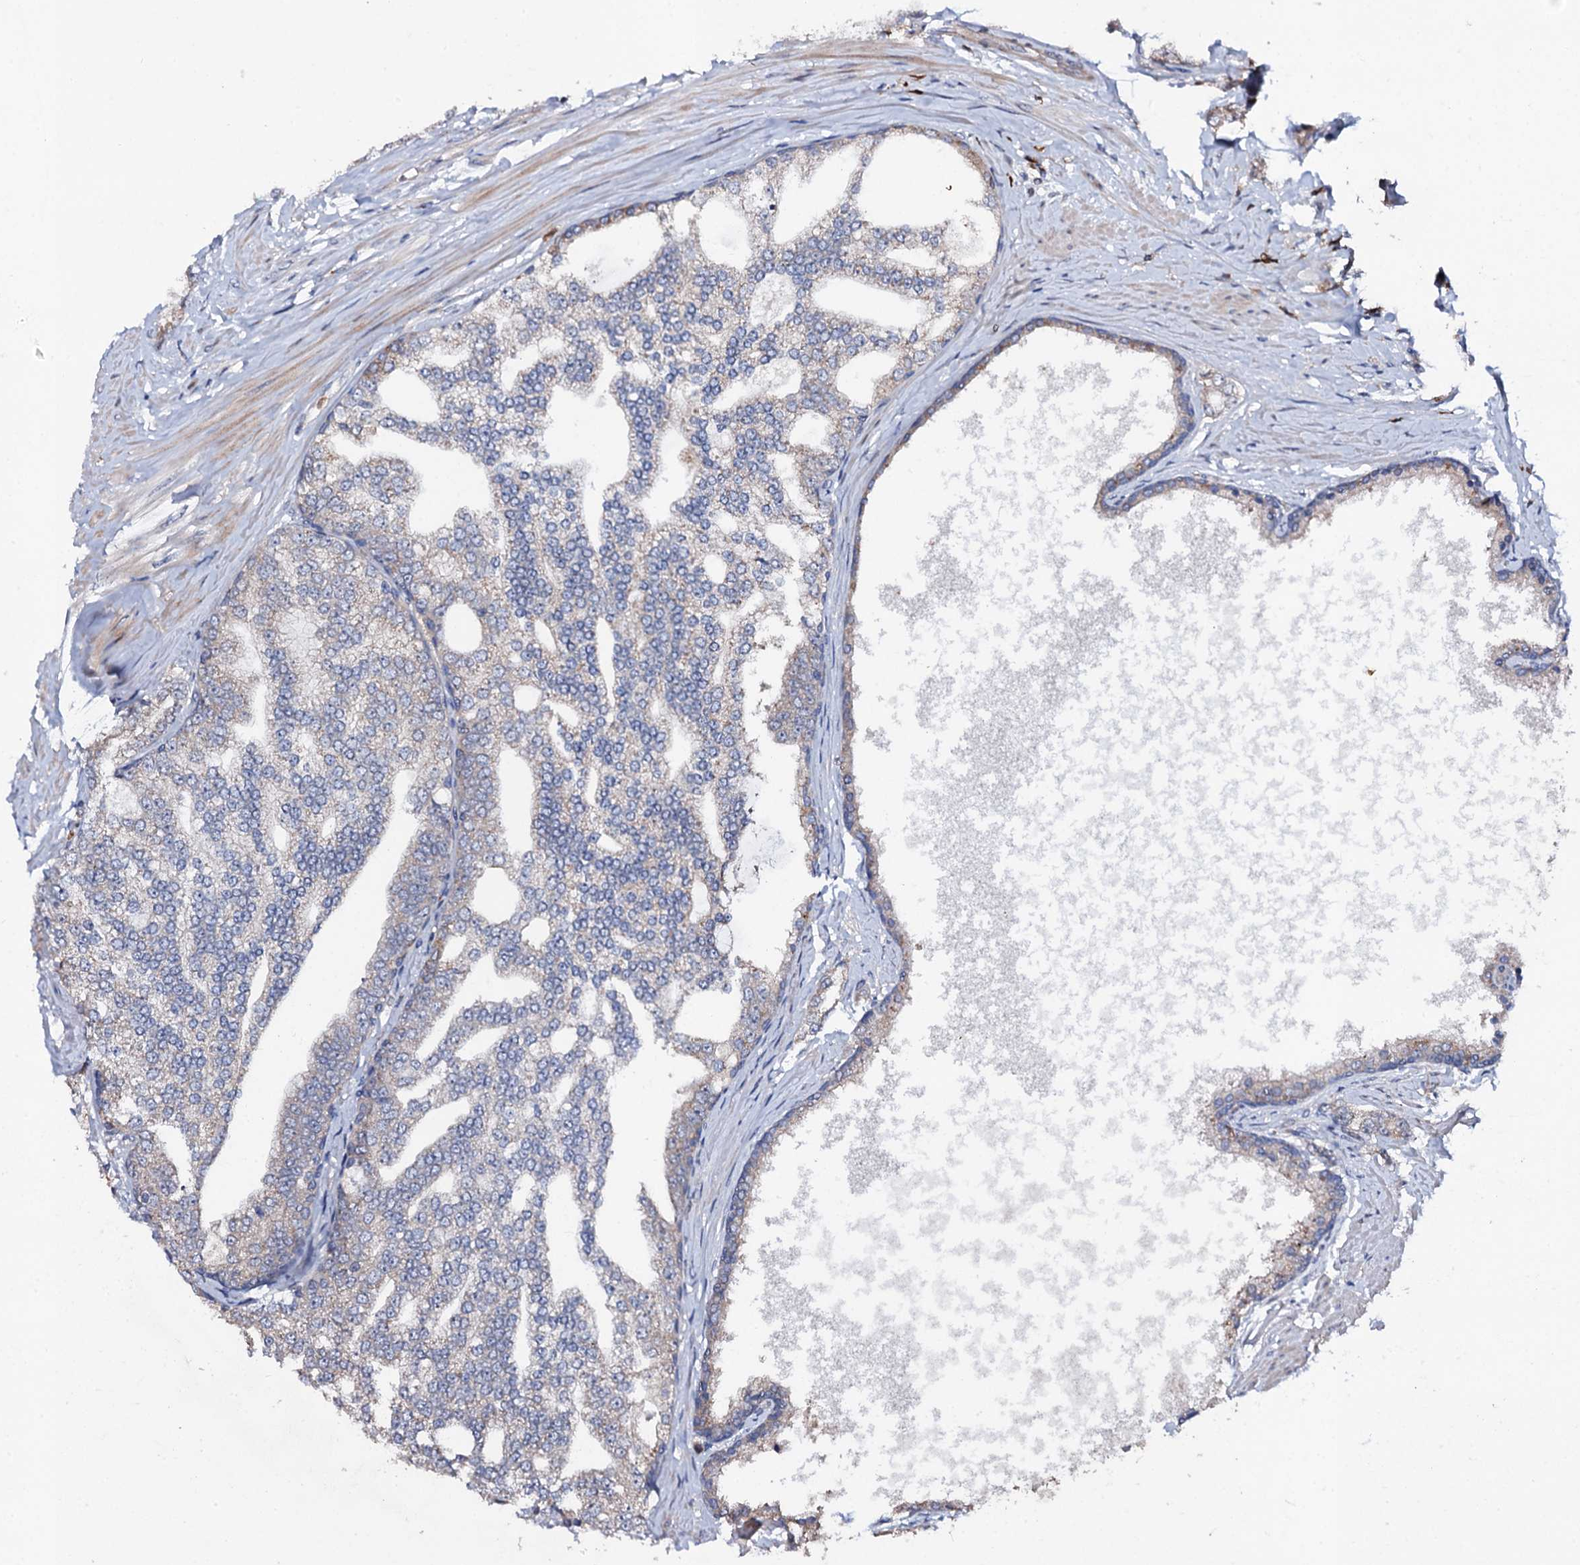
{"staining": {"intensity": "negative", "quantity": "none", "location": "none"}, "tissue": "prostate cancer", "cell_type": "Tumor cells", "image_type": "cancer", "snomed": [{"axis": "morphology", "description": "Adenocarcinoma, High grade"}, {"axis": "topography", "description": "Prostate"}], "caption": "IHC of human high-grade adenocarcinoma (prostate) exhibits no positivity in tumor cells. (DAB immunohistochemistry (IHC) visualized using brightfield microscopy, high magnification).", "gene": "COG6", "patient": {"sex": "male", "age": 64}}